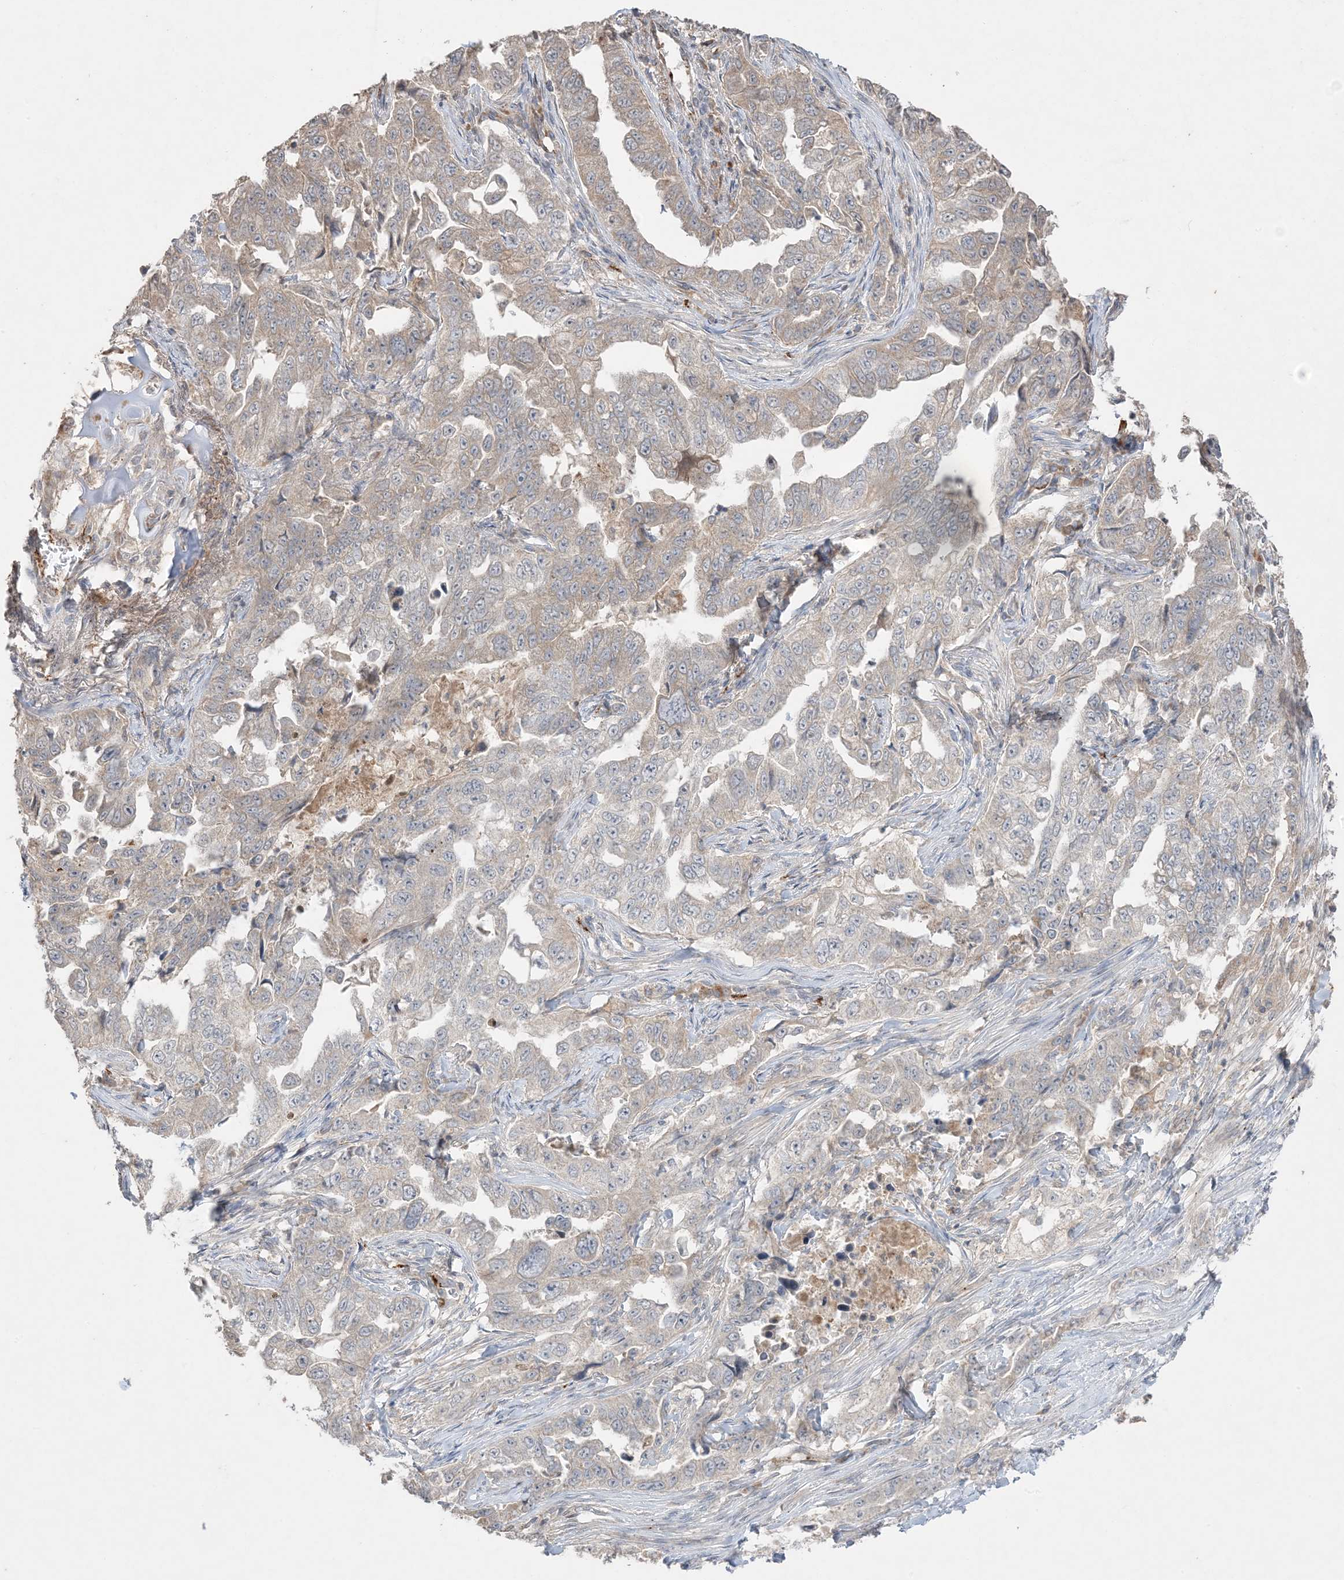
{"staining": {"intensity": "negative", "quantity": "none", "location": "none"}, "tissue": "lung cancer", "cell_type": "Tumor cells", "image_type": "cancer", "snomed": [{"axis": "morphology", "description": "Adenocarcinoma, NOS"}, {"axis": "topography", "description": "Lung"}], "caption": "High magnification brightfield microscopy of lung cancer (adenocarcinoma) stained with DAB (brown) and counterstained with hematoxylin (blue): tumor cells show no significant expression.", "gene": "PRSS36", "patient": {"sex": "female", "age": 51}}